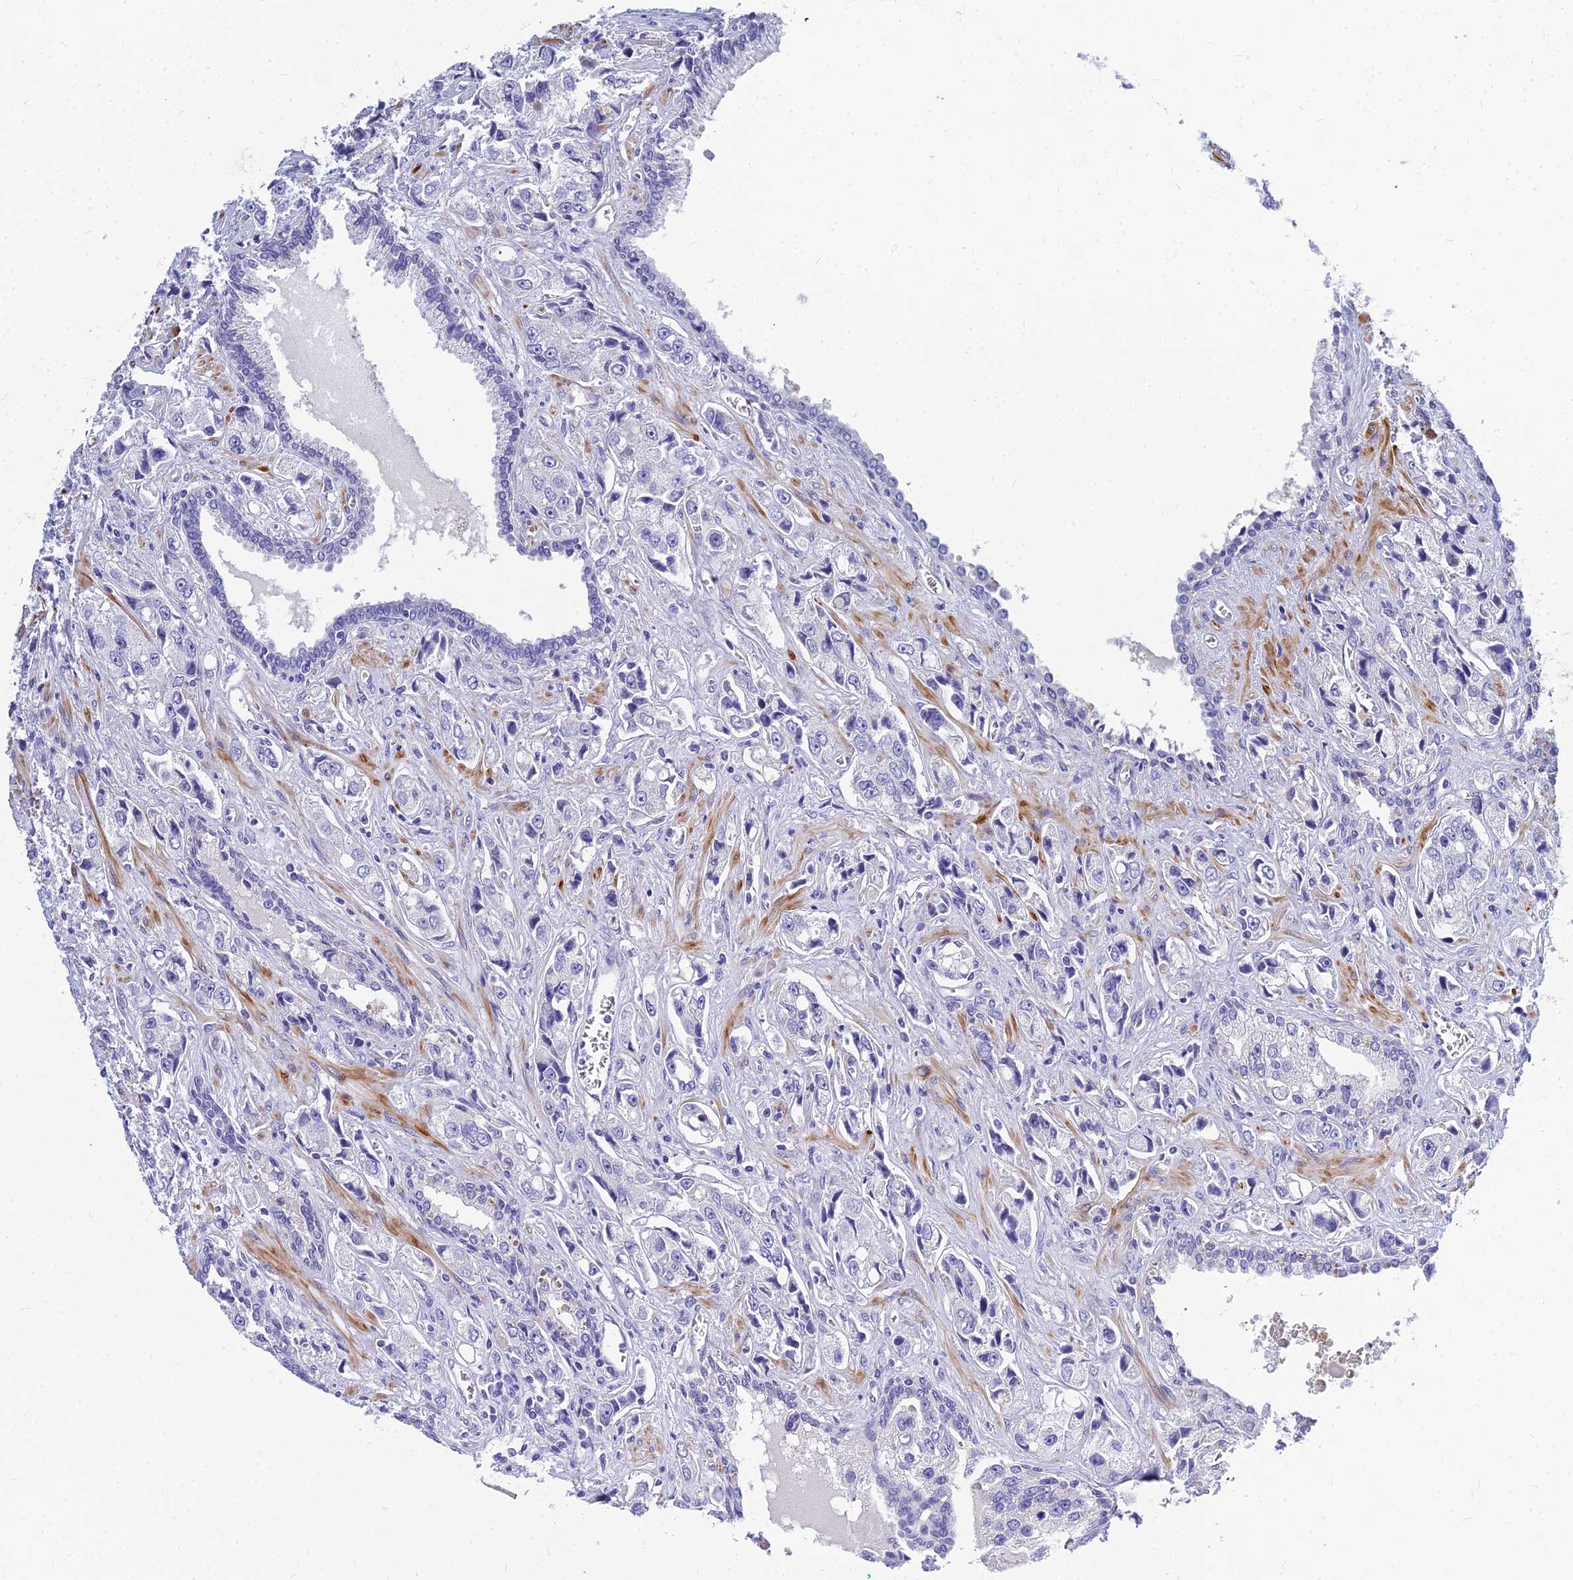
{"staining": {"intensity": "negative", "quantity": "none", "location": "none"}, "tissue": "prostate cancer", "cell_type": "Tumor cells", "image_type": "cancer", "snomed": [{"axis": "morphology", "description": "Adenocarcinoma, High grade"}, {"axis": "topography", "description": "Prostate"}], "caption": "Immunohistochemistry (IHC) micrograph of neoplastic tissue: high-grade adenocarcinoma (prostate) stained with DAB (3,3'-diaminobenzidine) displays no significant protein positivity in tumor cells.", "gene": "ZNF552", "patient": {"sex": "male", "age": 74}}